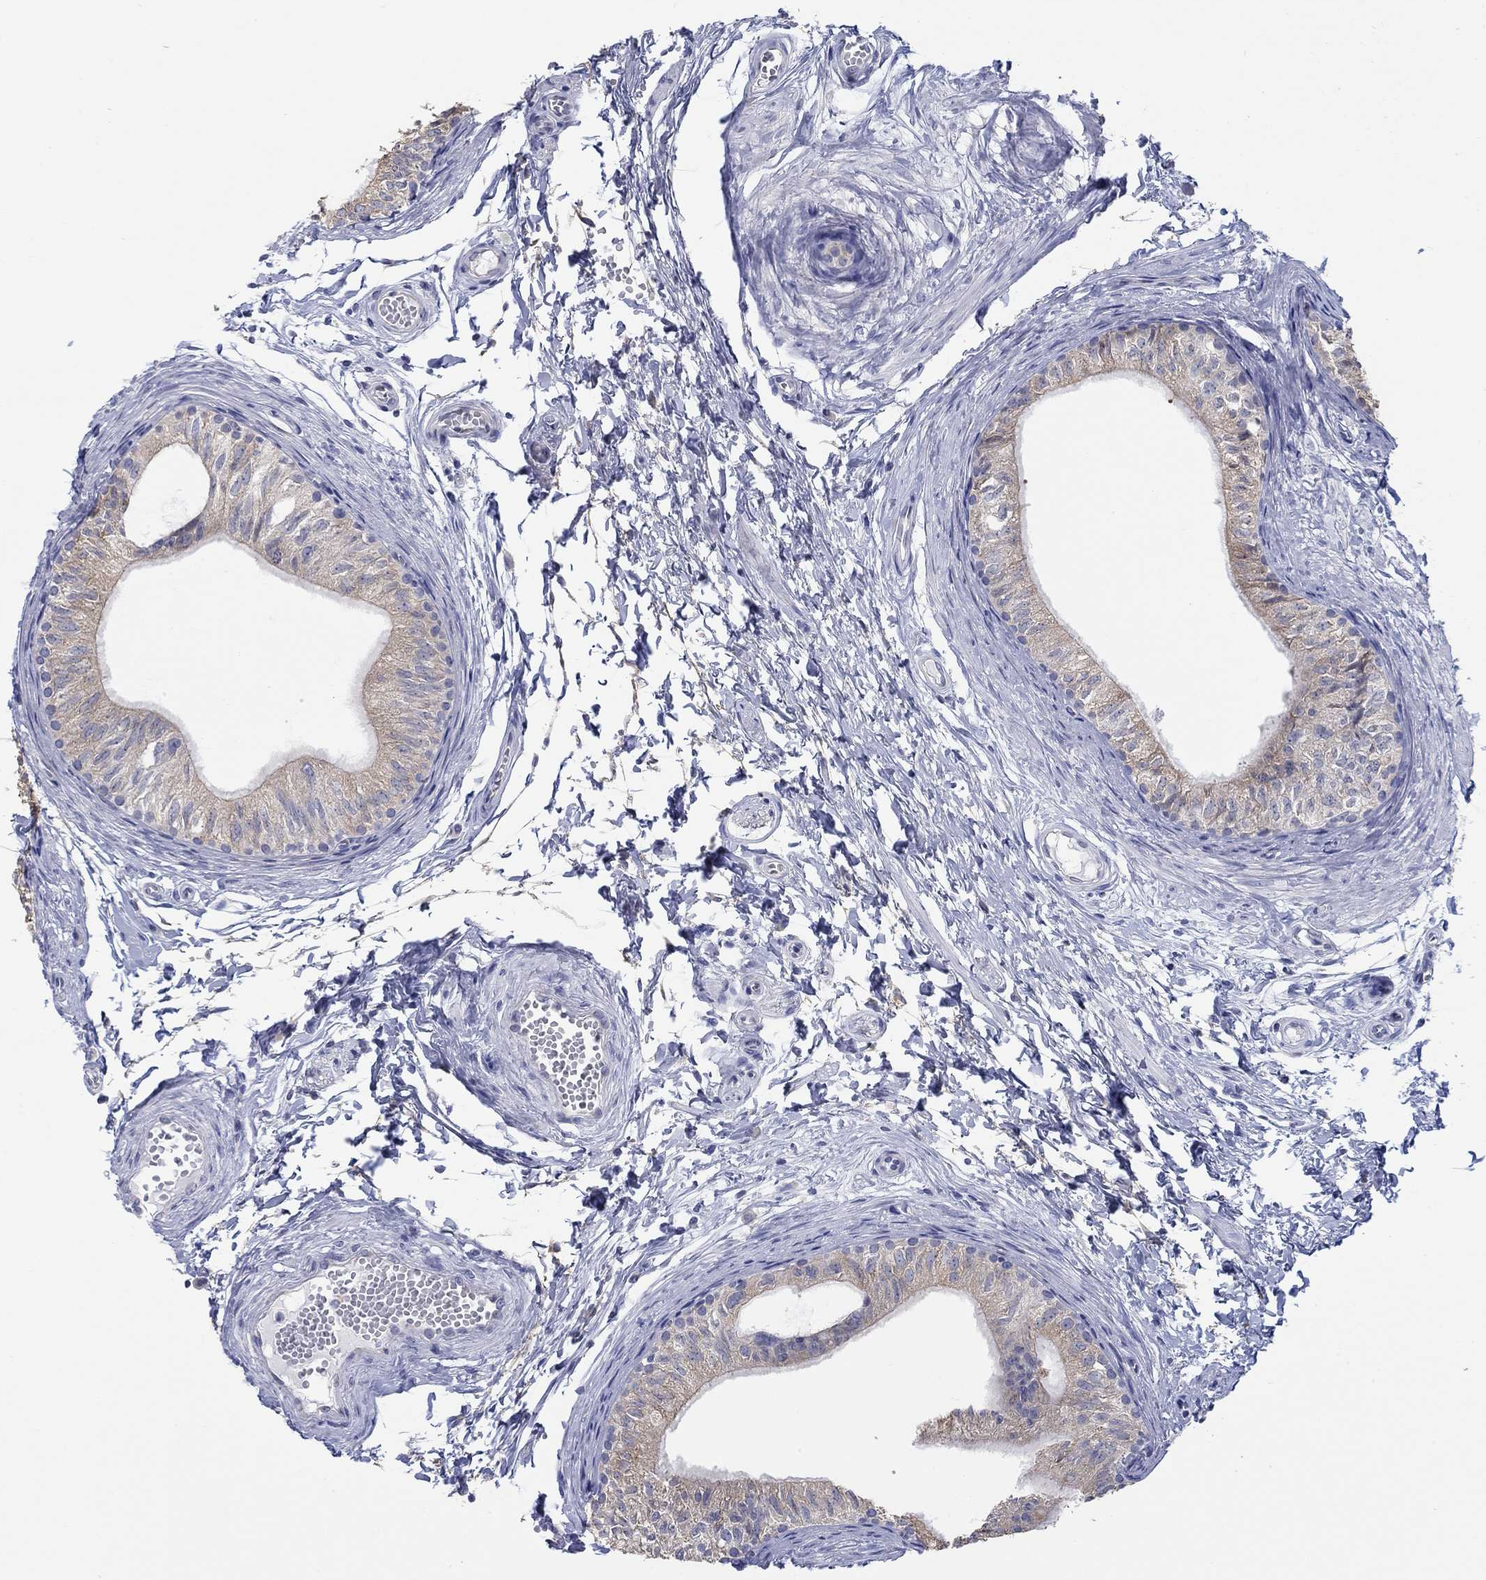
{"staining": {"intensity": "weak", "quantity": "<25%", "location": "cytoplasmic/membranous"}, "tissue": "epididymis", "cell_type": "Glandular cells", "image_type": "normal", "snomed": [{"axis": "morphology", "description": "Normal tissue, NOS"}, {"axis": "topography", "description": "Epididymis"}], "caption": "DAB (3,3'-diaminobenzidine) immunohistochemical staining of benign epididymis shows no significant staining in glandular cells.", "gene": "LRRC4C", "patient": {"sex": "male", "age": 22}}